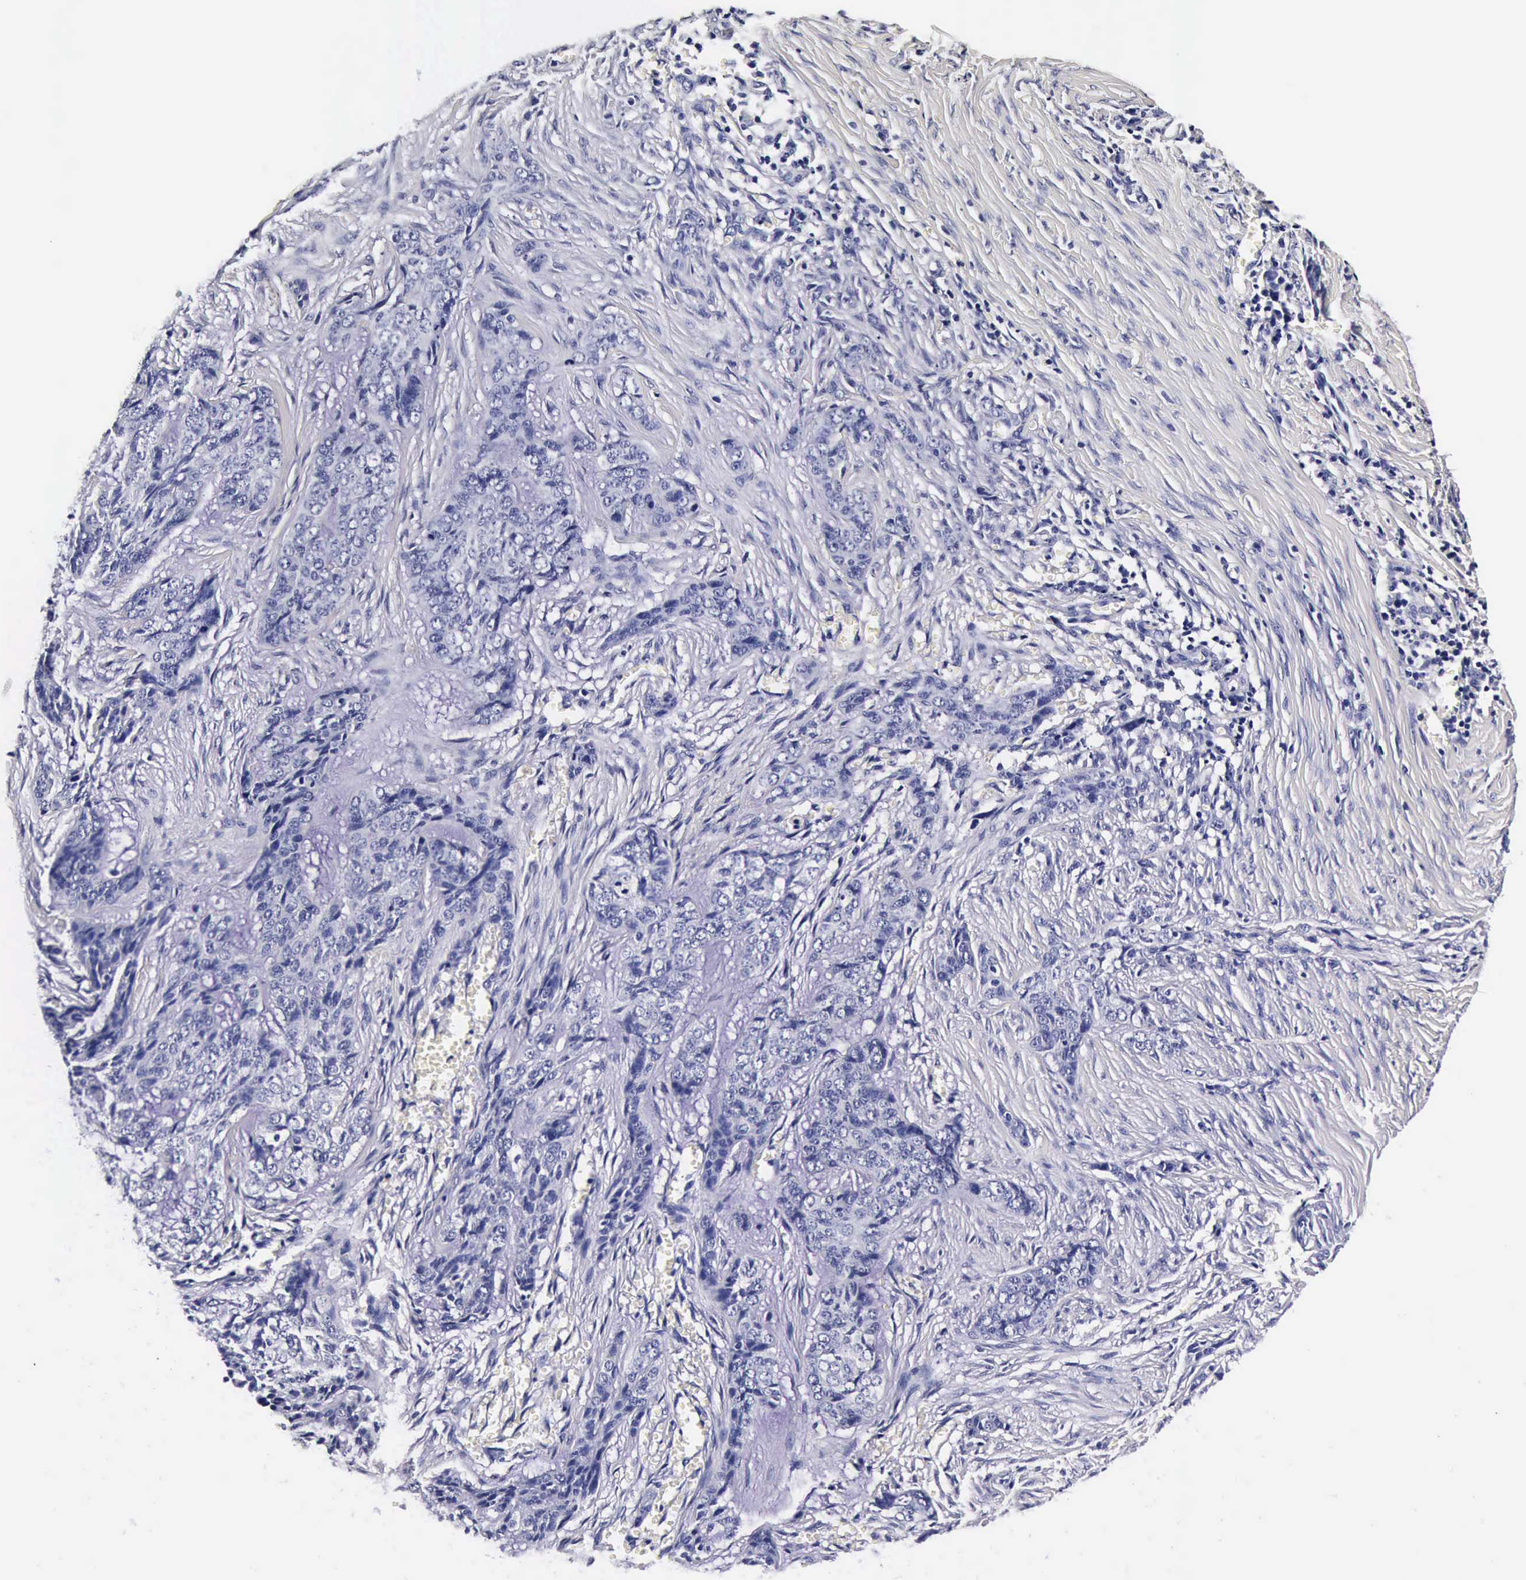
{"staining": {"intensity": "negative", "quantity": "none", "location": "none"}, "tissue": "skin cancer", "cell_type": "Tumor cells", "image_type": "cancer", "snomed": [{"axis": "morphology", "description": "Normal tissue, NOS"}, {"axis": "morphology", "description": "Basal cell carcinoma"}, {"axis": "topography", "description": "Skin"}], "caption": "Immunohistochemistry photomicrograph of human skin cancer (basal cell carcinoma) stained for a protein (brown), which demonstrates no expression in tumor cells. Brightfield microscopy of immunohistochemistry stained with DAB (3,3'-diaminobenzidine) (brown) and hematoxylin (blue), captured at high magnification.", "gene": "IAPP", "patient": {"sex": "female", "age": 65}}